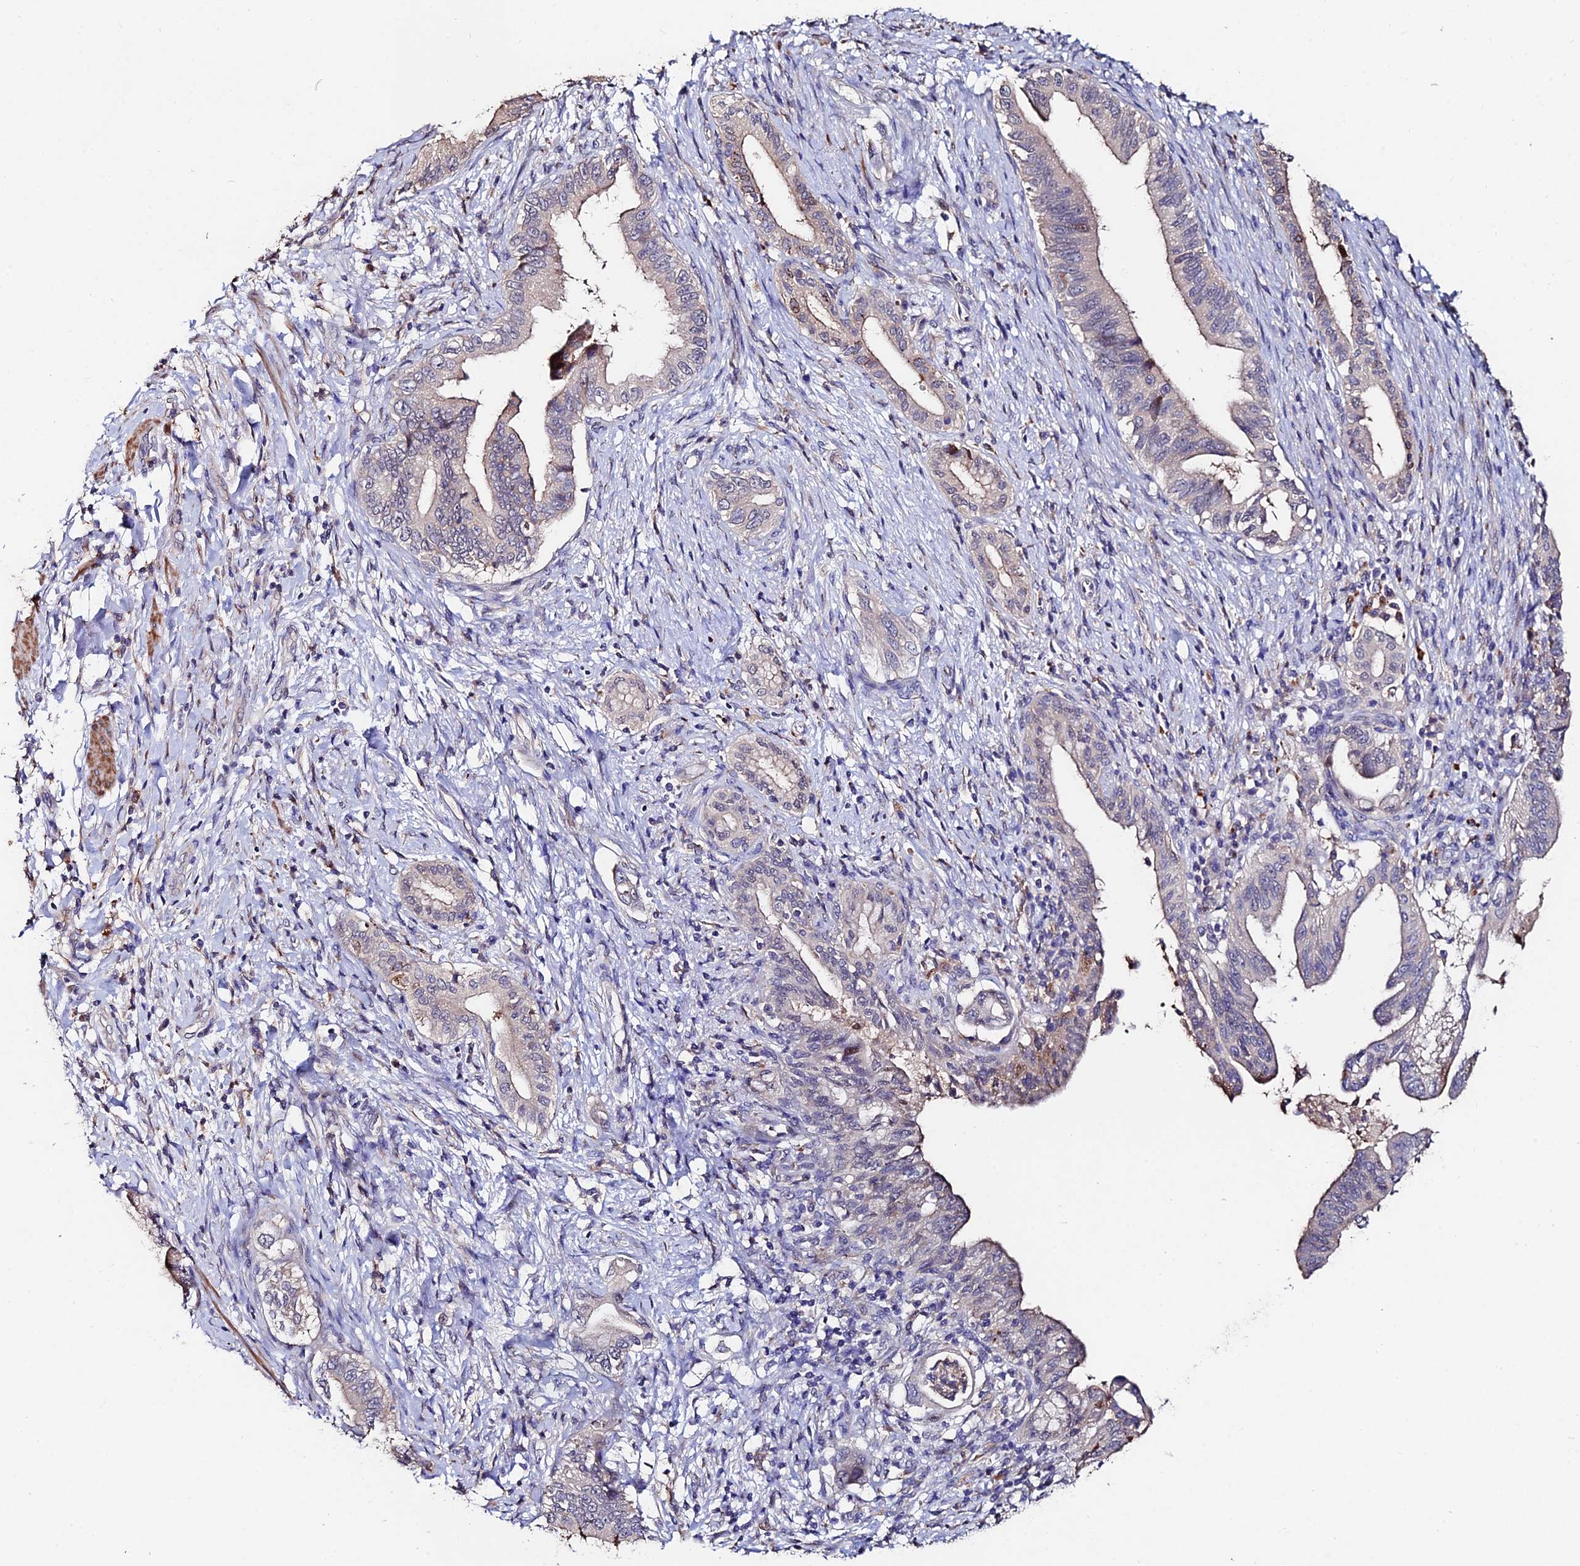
{"staining": {"intensity": "weak", "quantity": "<25%", "location": "cytoplasmic/membranous"}, "tissue": "pancreatic cancer", "cell_type": "Tumor cells", "image_type": "cancer", "snomed": [{"axis": "morphology", "description": "Adenocarcinoma, NOS"}, {"axis": "topography", "description": "Pancreas"}], "caption": "Photomicrograph shows no significant protein staining in tumor cells of pancreatic adenocarcinoma.", "gene": "ACTR5", "patient": {"sex": "female", "age": 55}}